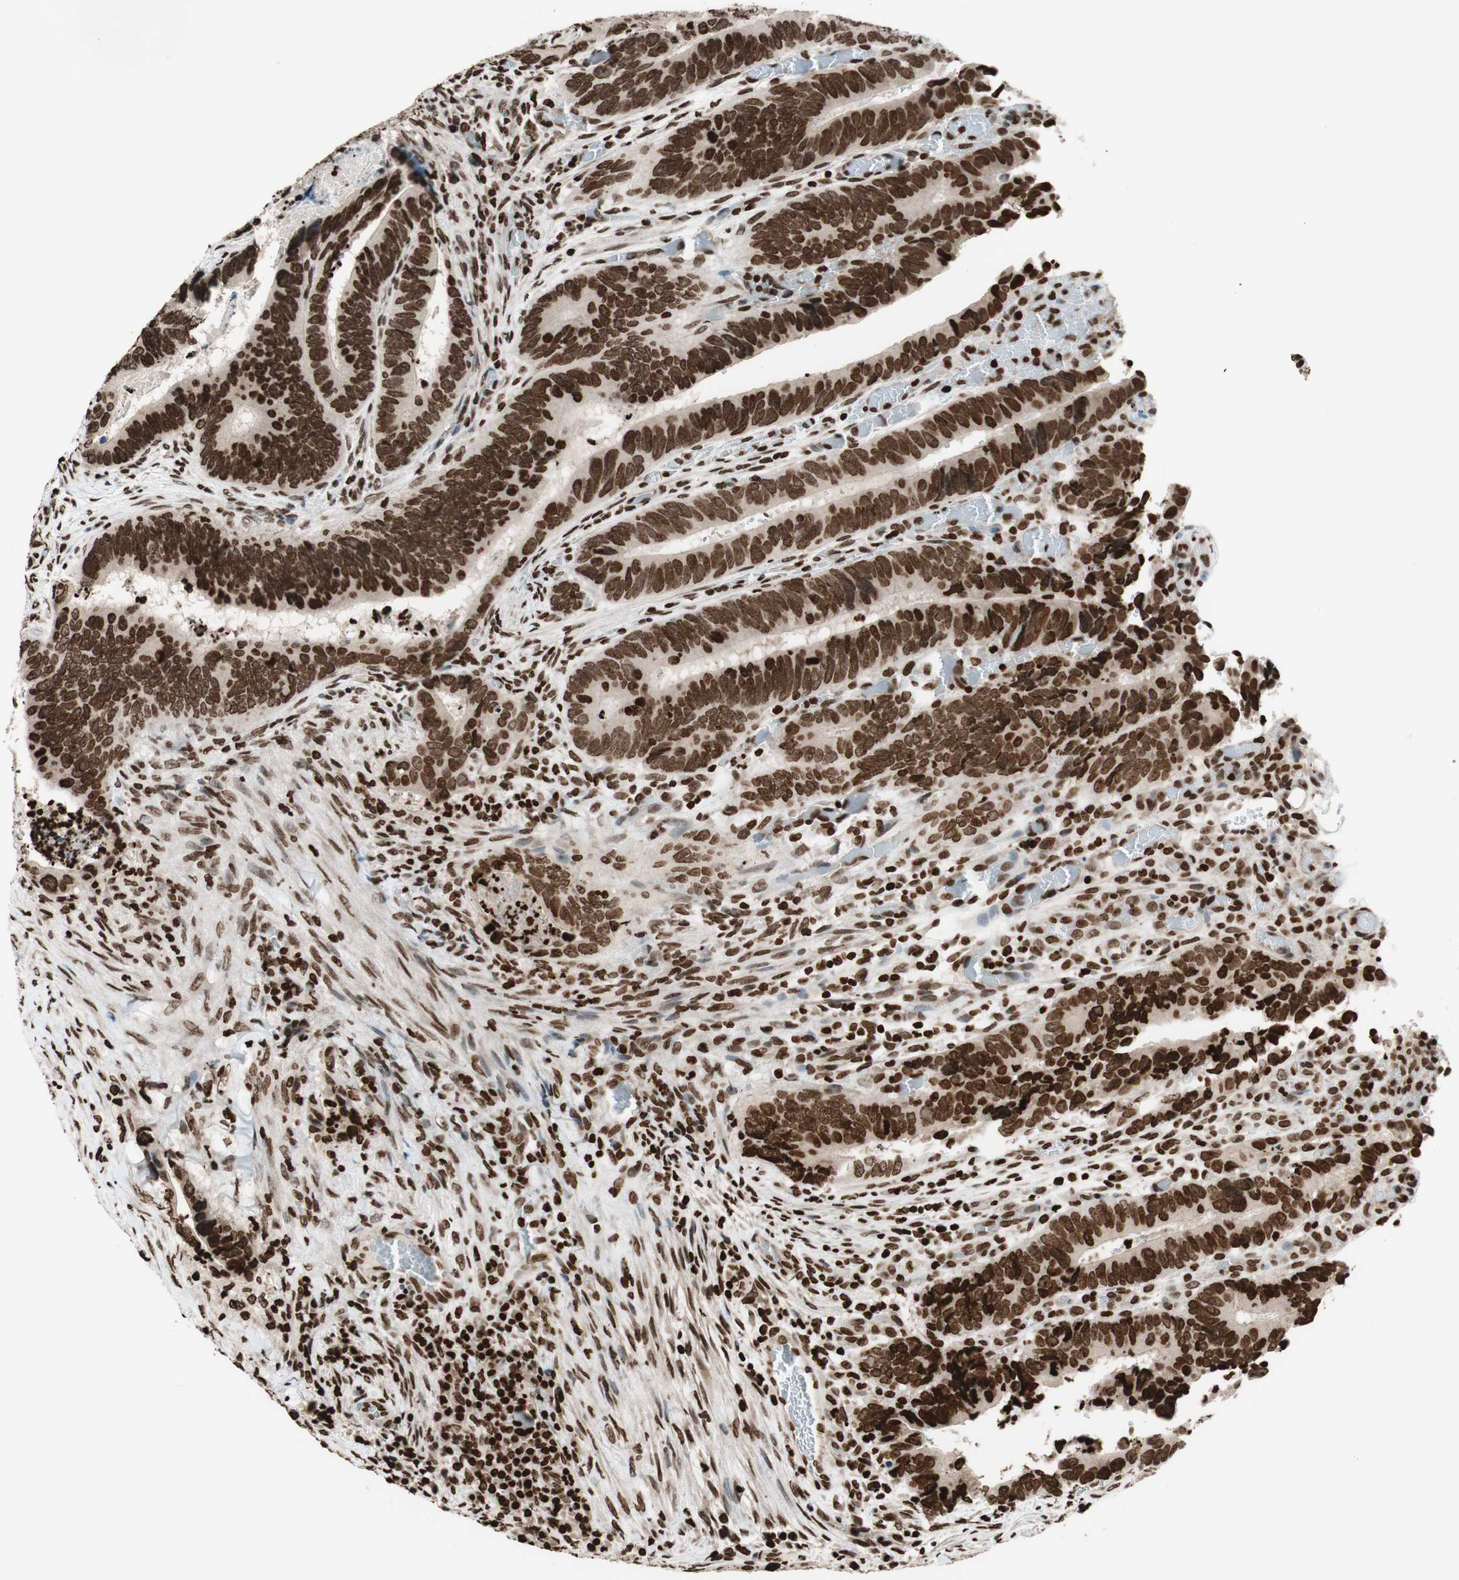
{"staining": {"intensity": "strong", "quantity": ">75%", "location": "nuclear"}, "tissue": "colorectal cancer", "cell_type": "Tumor cells", "image_type": "cancer", "snomed": [{"axis": "morphology", "description": "Adenocarcinoma, NOS"}, {"axis": "topography", "description": "Colon"}], "caption": "Strong nuclear staining for a protein is seen in approximately >75% of tumor cells of colorectal adenocarcinoma using immunohistochemistry (IHC).", "gene": "NCOA3", "patient": {"sex": "male", "age": 72}}